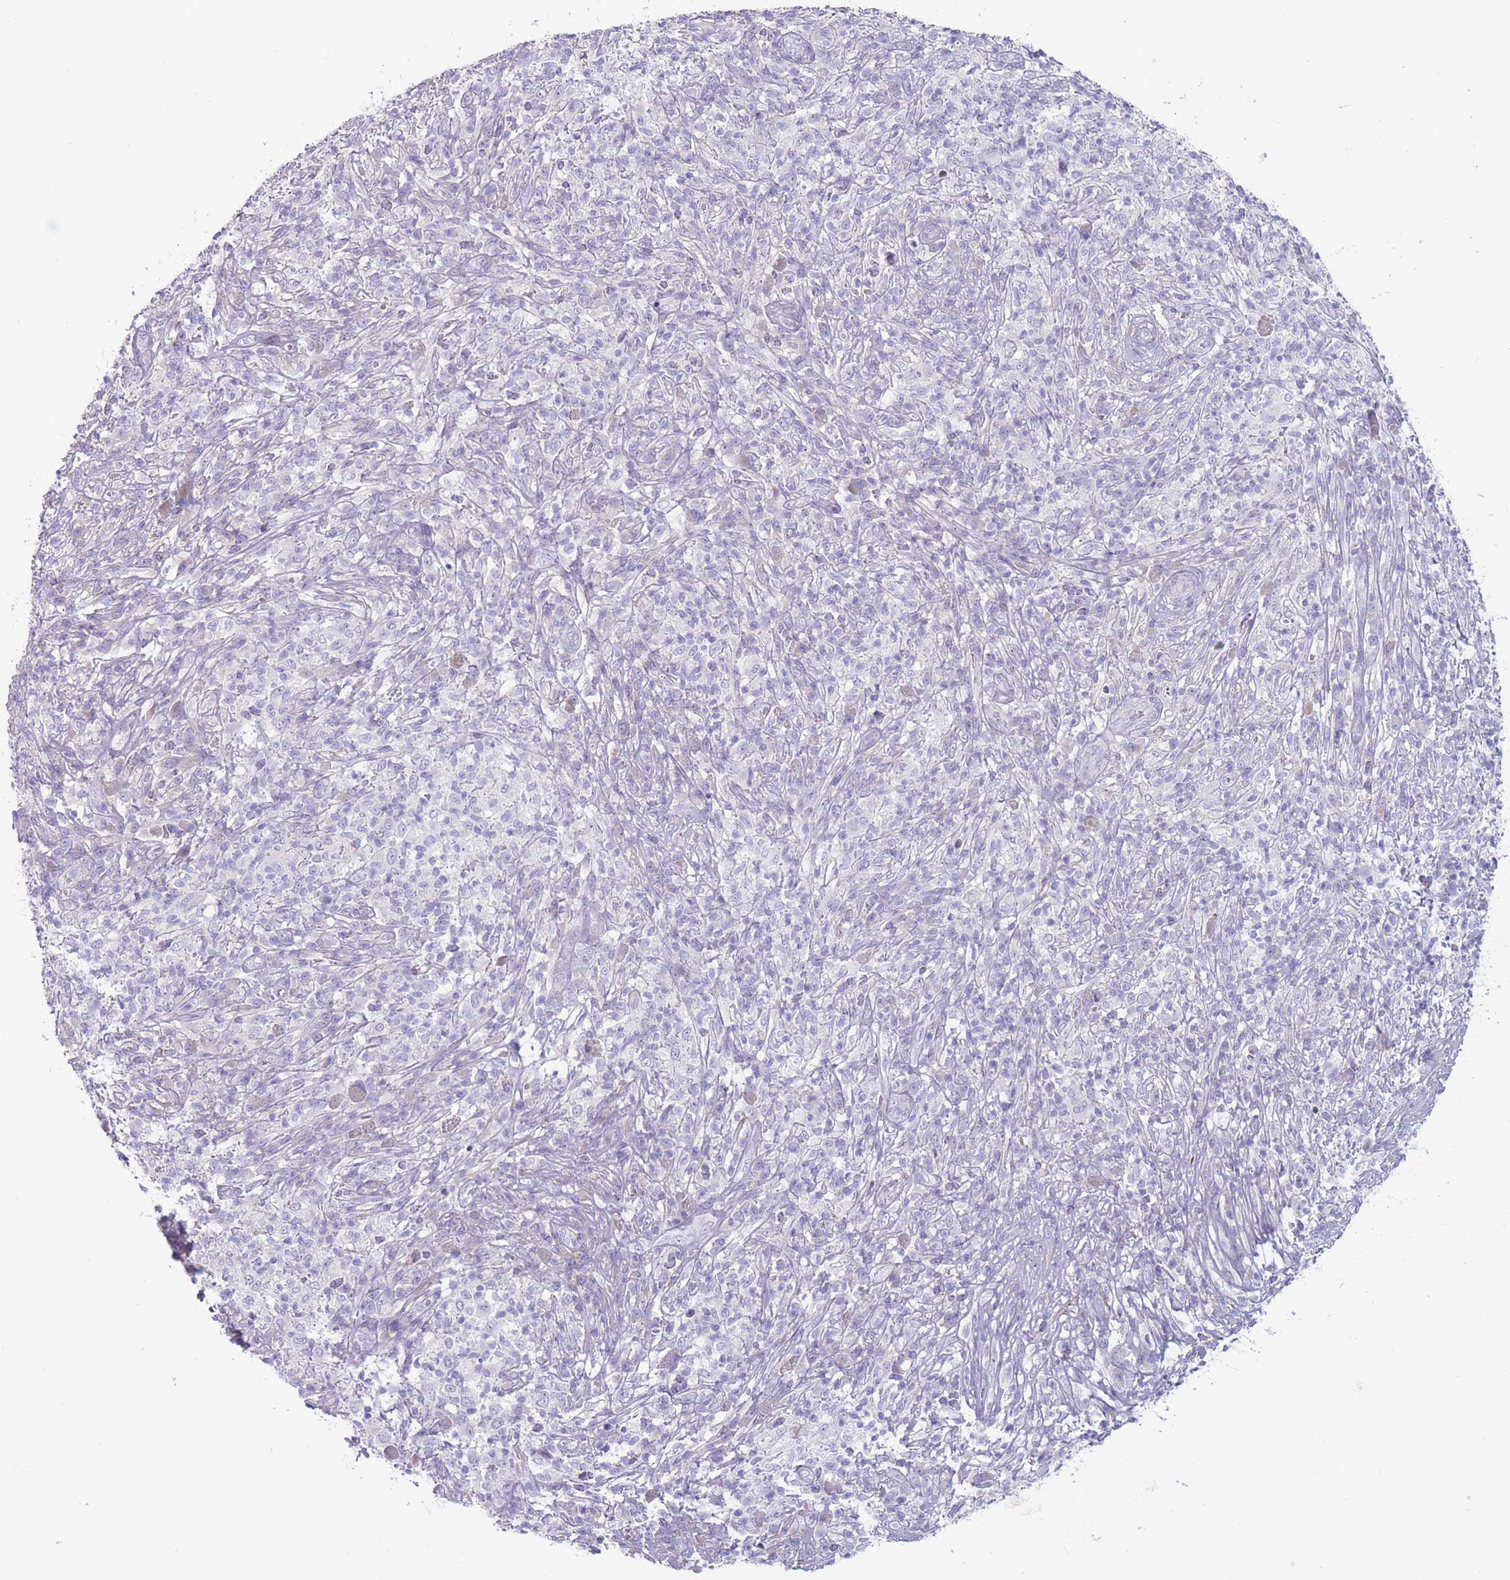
{"staining": {"intensity": "negative", "quantity": "none", "location": "none"}, "tissue": "melanoma", "cell_type": "Tumor cells", "image_type": "cancer", "snomed": [{"axis": "morphology", "description": "Malignant melanoma, NOS"}, {"axis": "topography", "description": "Skin"}], "caption": "IHC micrograph of neoplastic tissue: human melanoma stained with DAB exhibits no significant protein staining in tumor cells.", "gene": "PAIP2B", "patient": {"sex": "male", "age": 66}}